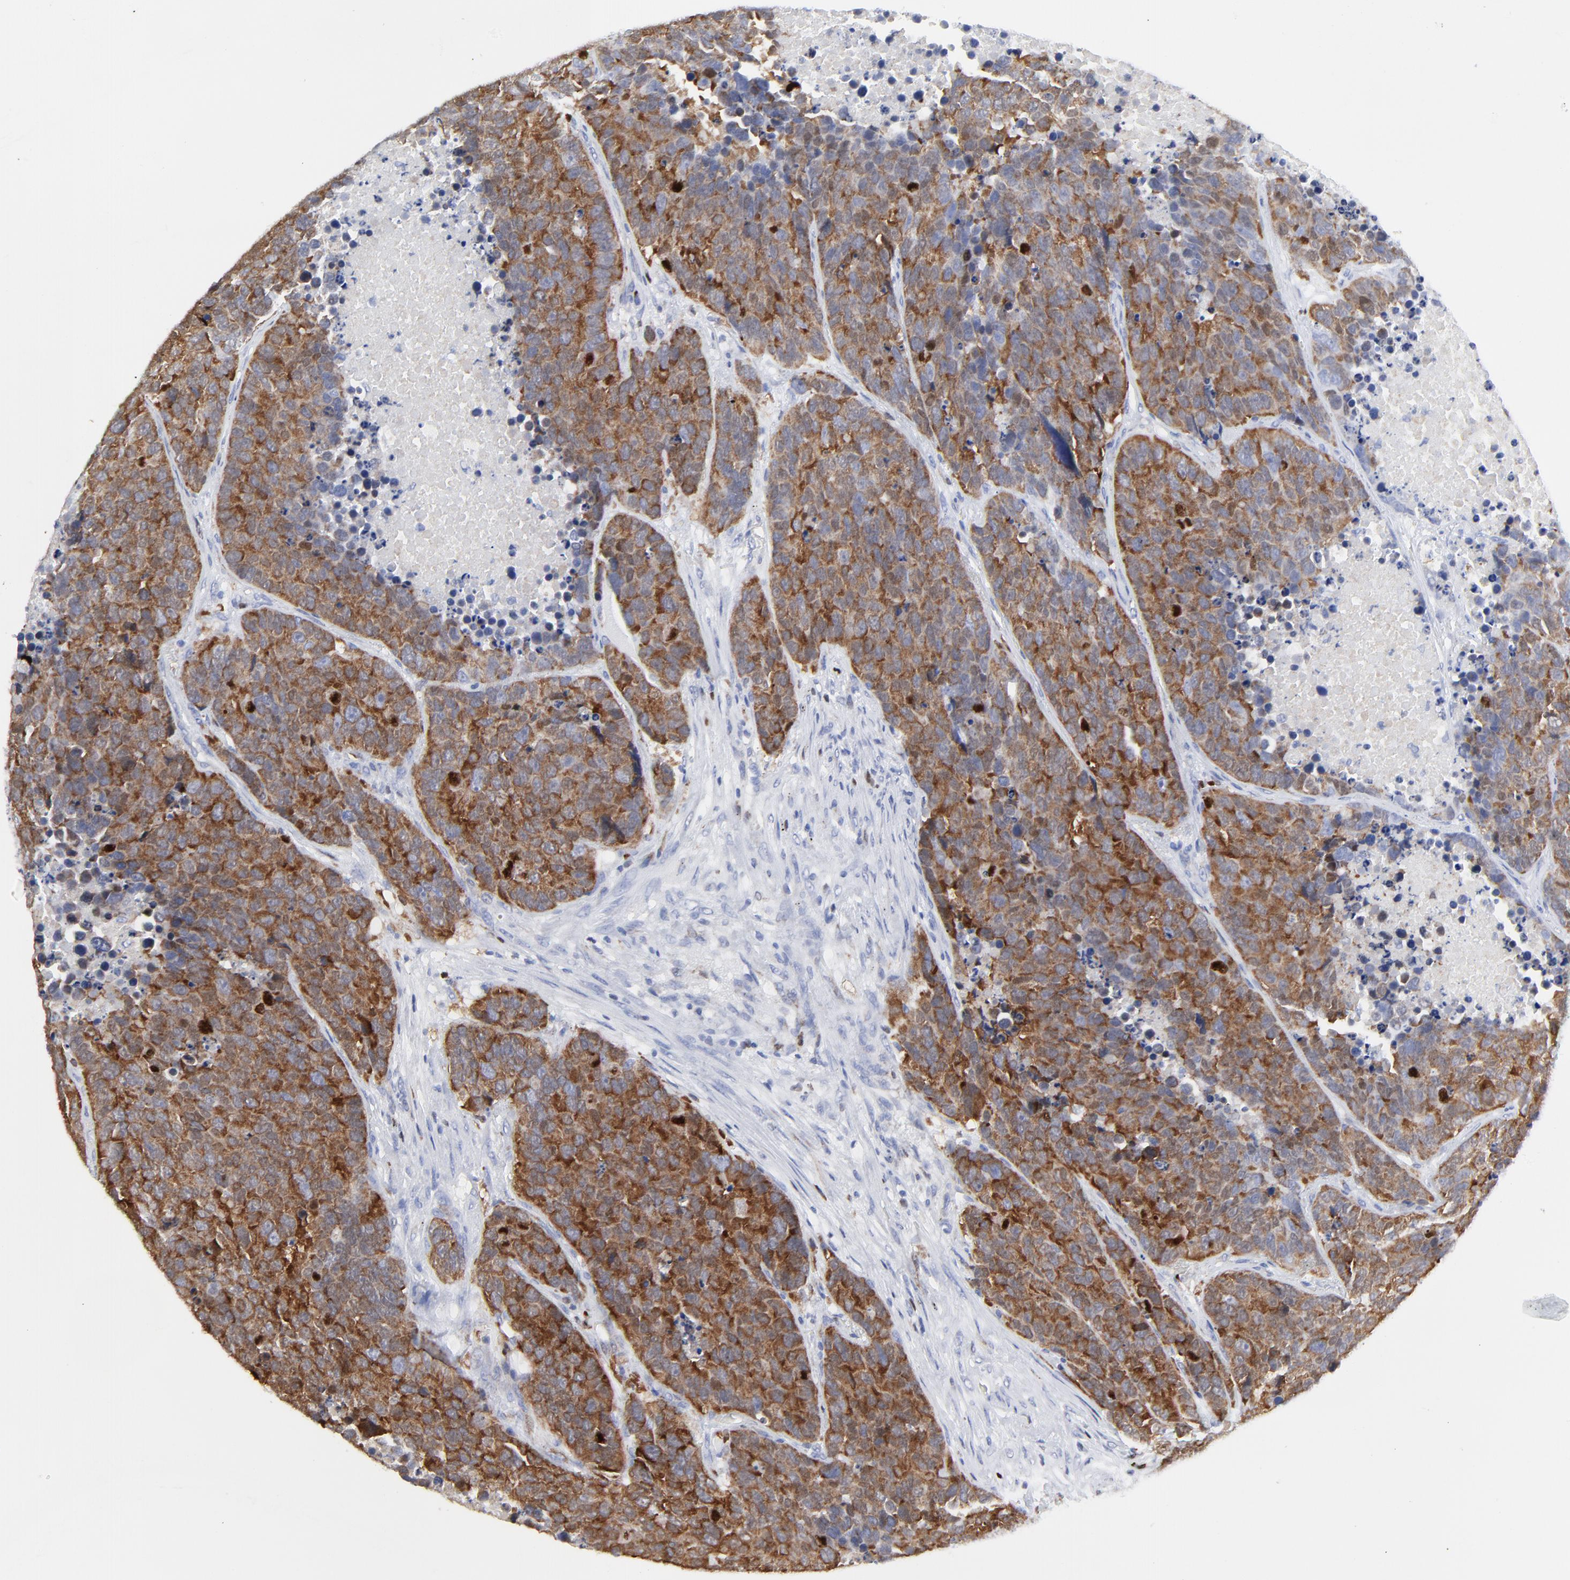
{"staining": {"intensity": "strong", "quantity": ">75%", "location": "cytoplasmic/membranous"}, "tissue": "carcinoid", "cell_type": "Tumor cells", "image_type": "cancer", "snomed": [{"axis": "morphology", "description": "Carcinoid, malignant, NOS"}, {"axis": "topography", "description": "Lung"}], "caption": "IHC of carcinoid shows high levels of strong cytoplasmic/membranous staining in about >75% of tumor cells.", "gene": "NCAPH", "patient": {"sex": "male", "age": 60}}